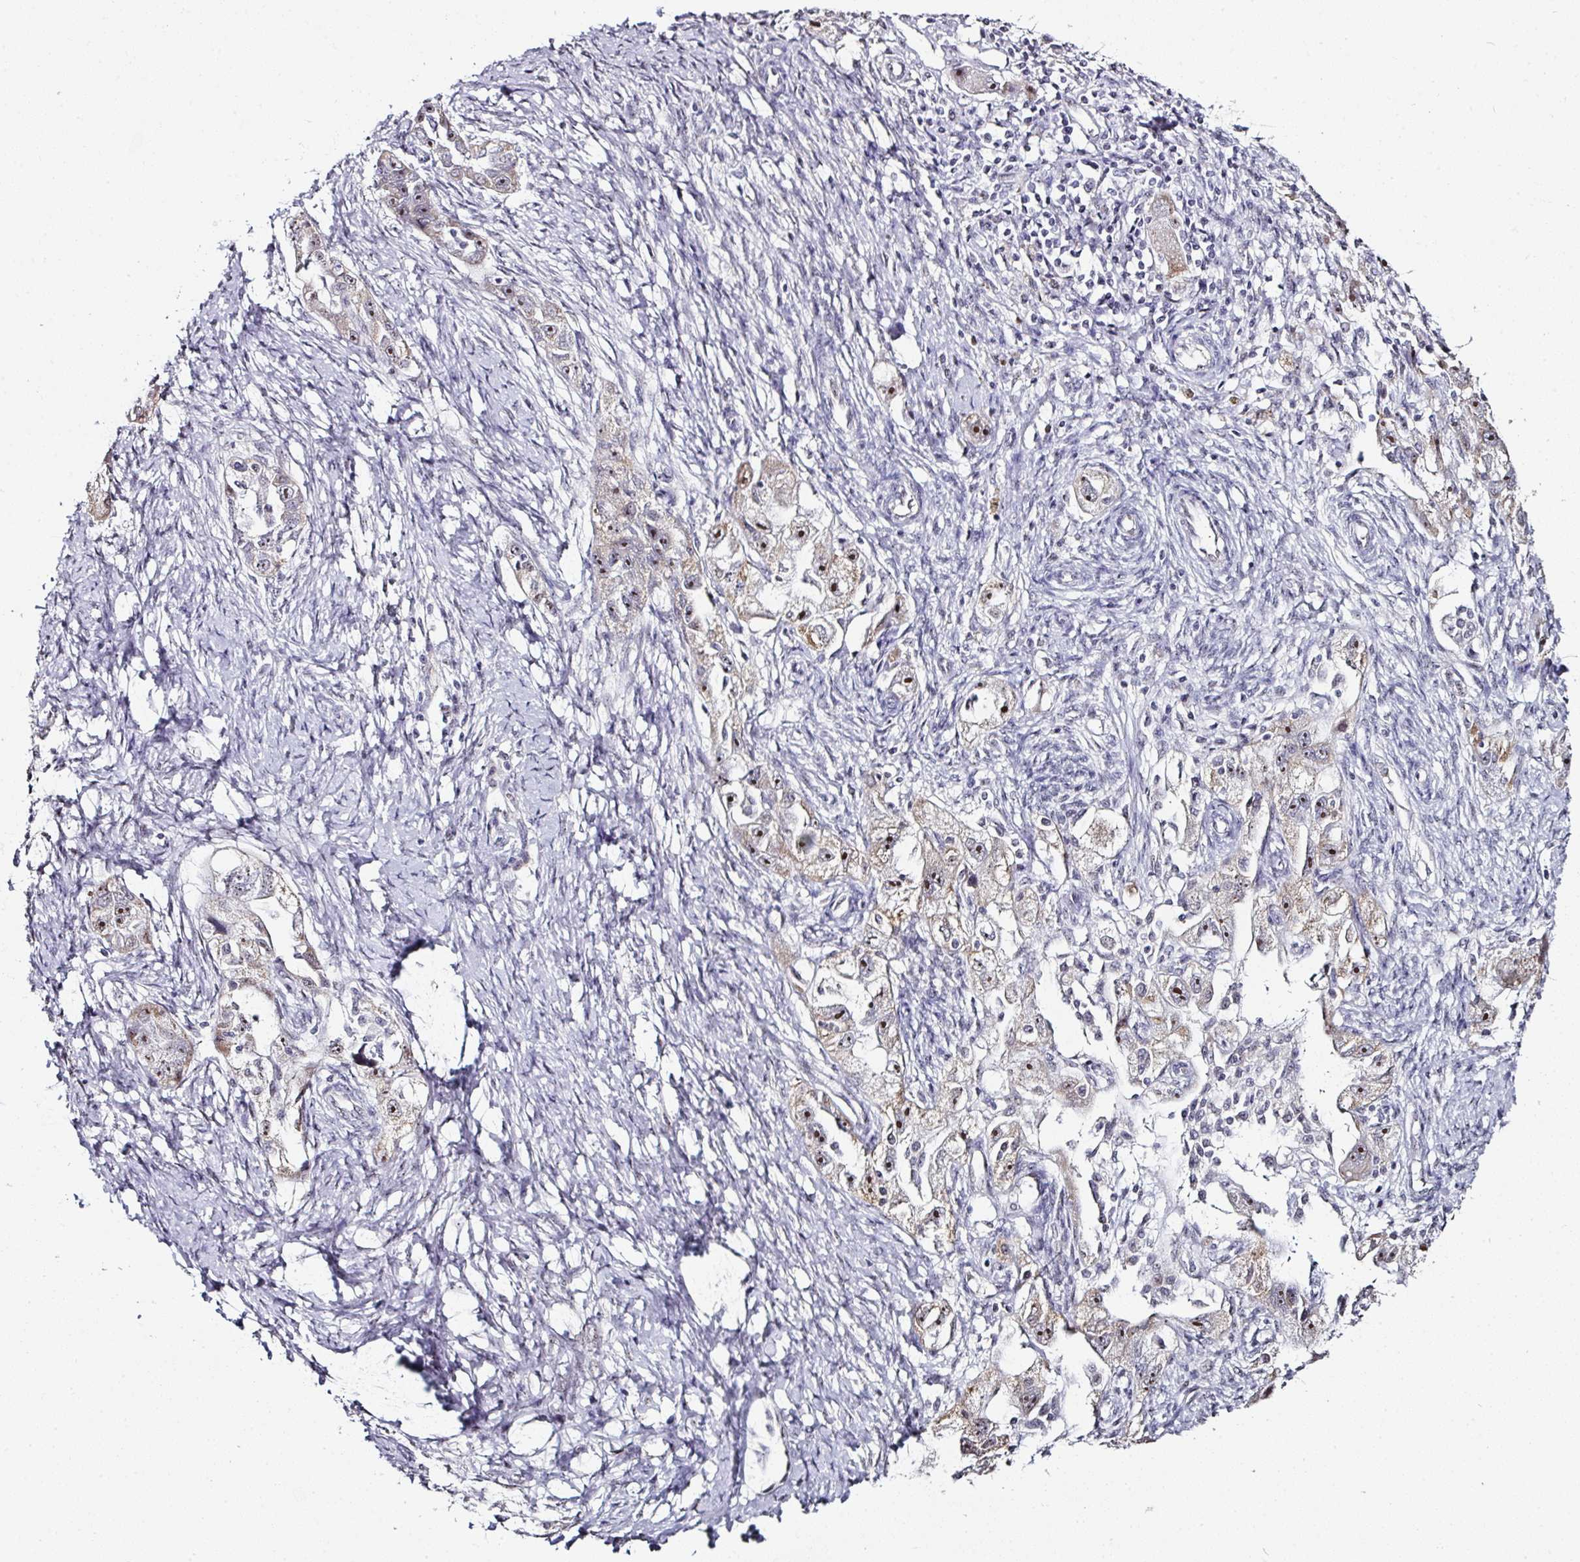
{"staining": {"intensity": "moderate", "quantity": ">75%", "location": "cytoplasmic/membranous,nuclear"}, "tissue": "ovarian cancer", "cell_type": "Tumor cells", "image_type": "cancer", "snomed": [{"axis": "morphology", "description": "Carcinoma, NOS"}, {"axis": "morphology", "description": "Cystadenocarcinoma, serous, NOS"}, {"axis": "topography", "description": "Ovary"}], "caption": "A histopathology image of ovarian carcinoma stained for a protein exhibits moderate cytoplasmic/membranous and nuclear brown staining in tumor cells.", "gene": "NACC2", "patient": {"sex": "female", "age": 69}}